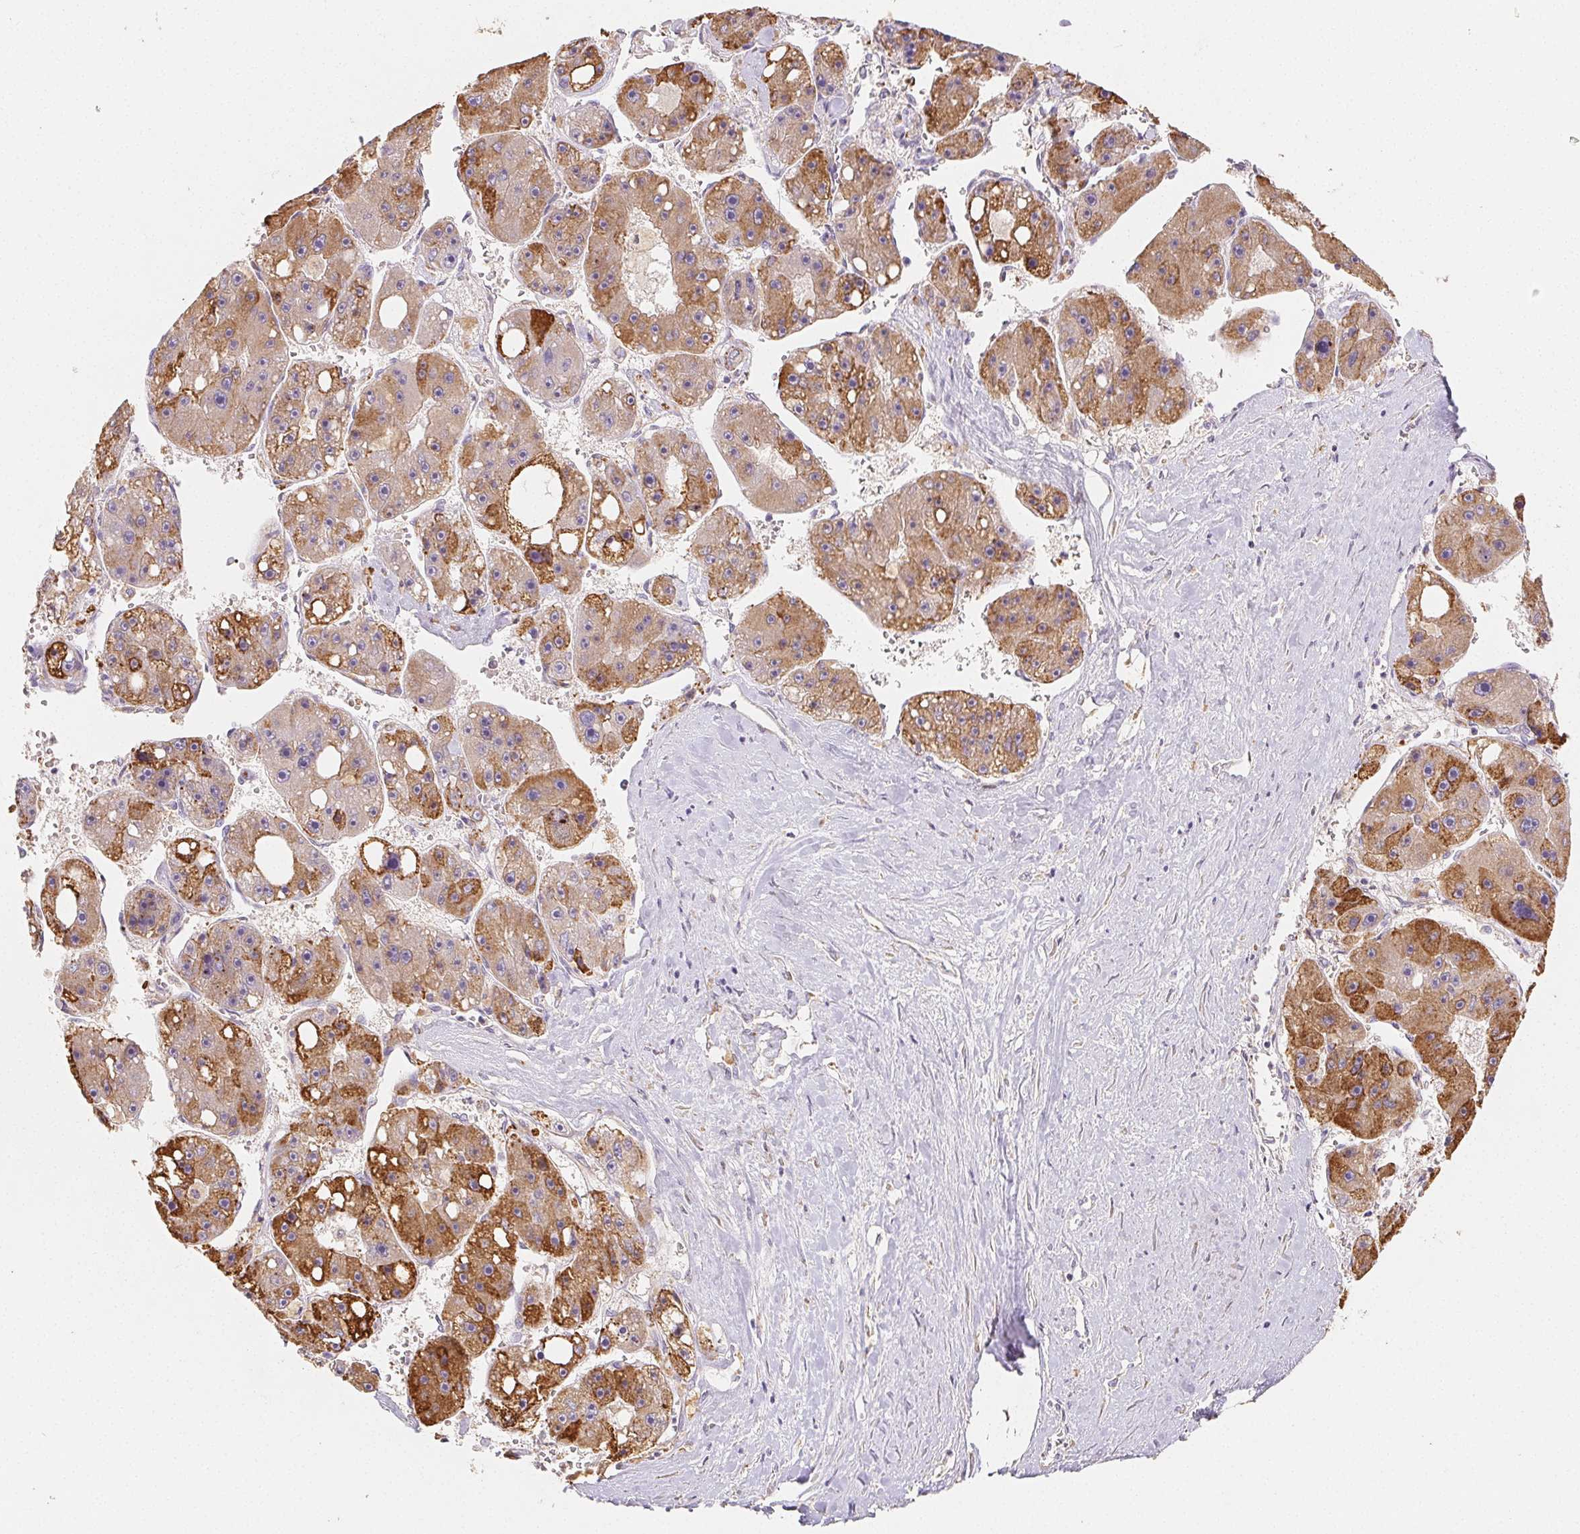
{"staining": {"intensity": "moderate", "quantity": ">75%", "location": "cytoplasmic/membranous"}, "tissue": "liver cancer", "cell_type": "Tumor cells", "image_type": "cancer", "snomed": [{"axis": "morphology", "description": "Carcinoma, Hepatocellular, NOS"}, {"axis": "topography", "description": "Liver"}], "caption": "Immunohistochemical staining of liver cancer reveals medium levels of moderate cytoplasmic/membranous protein staining in approximately >75% of tumor cells.", "gene": "ACVR1B", "patient": {"sex": "female", "age": 61}}